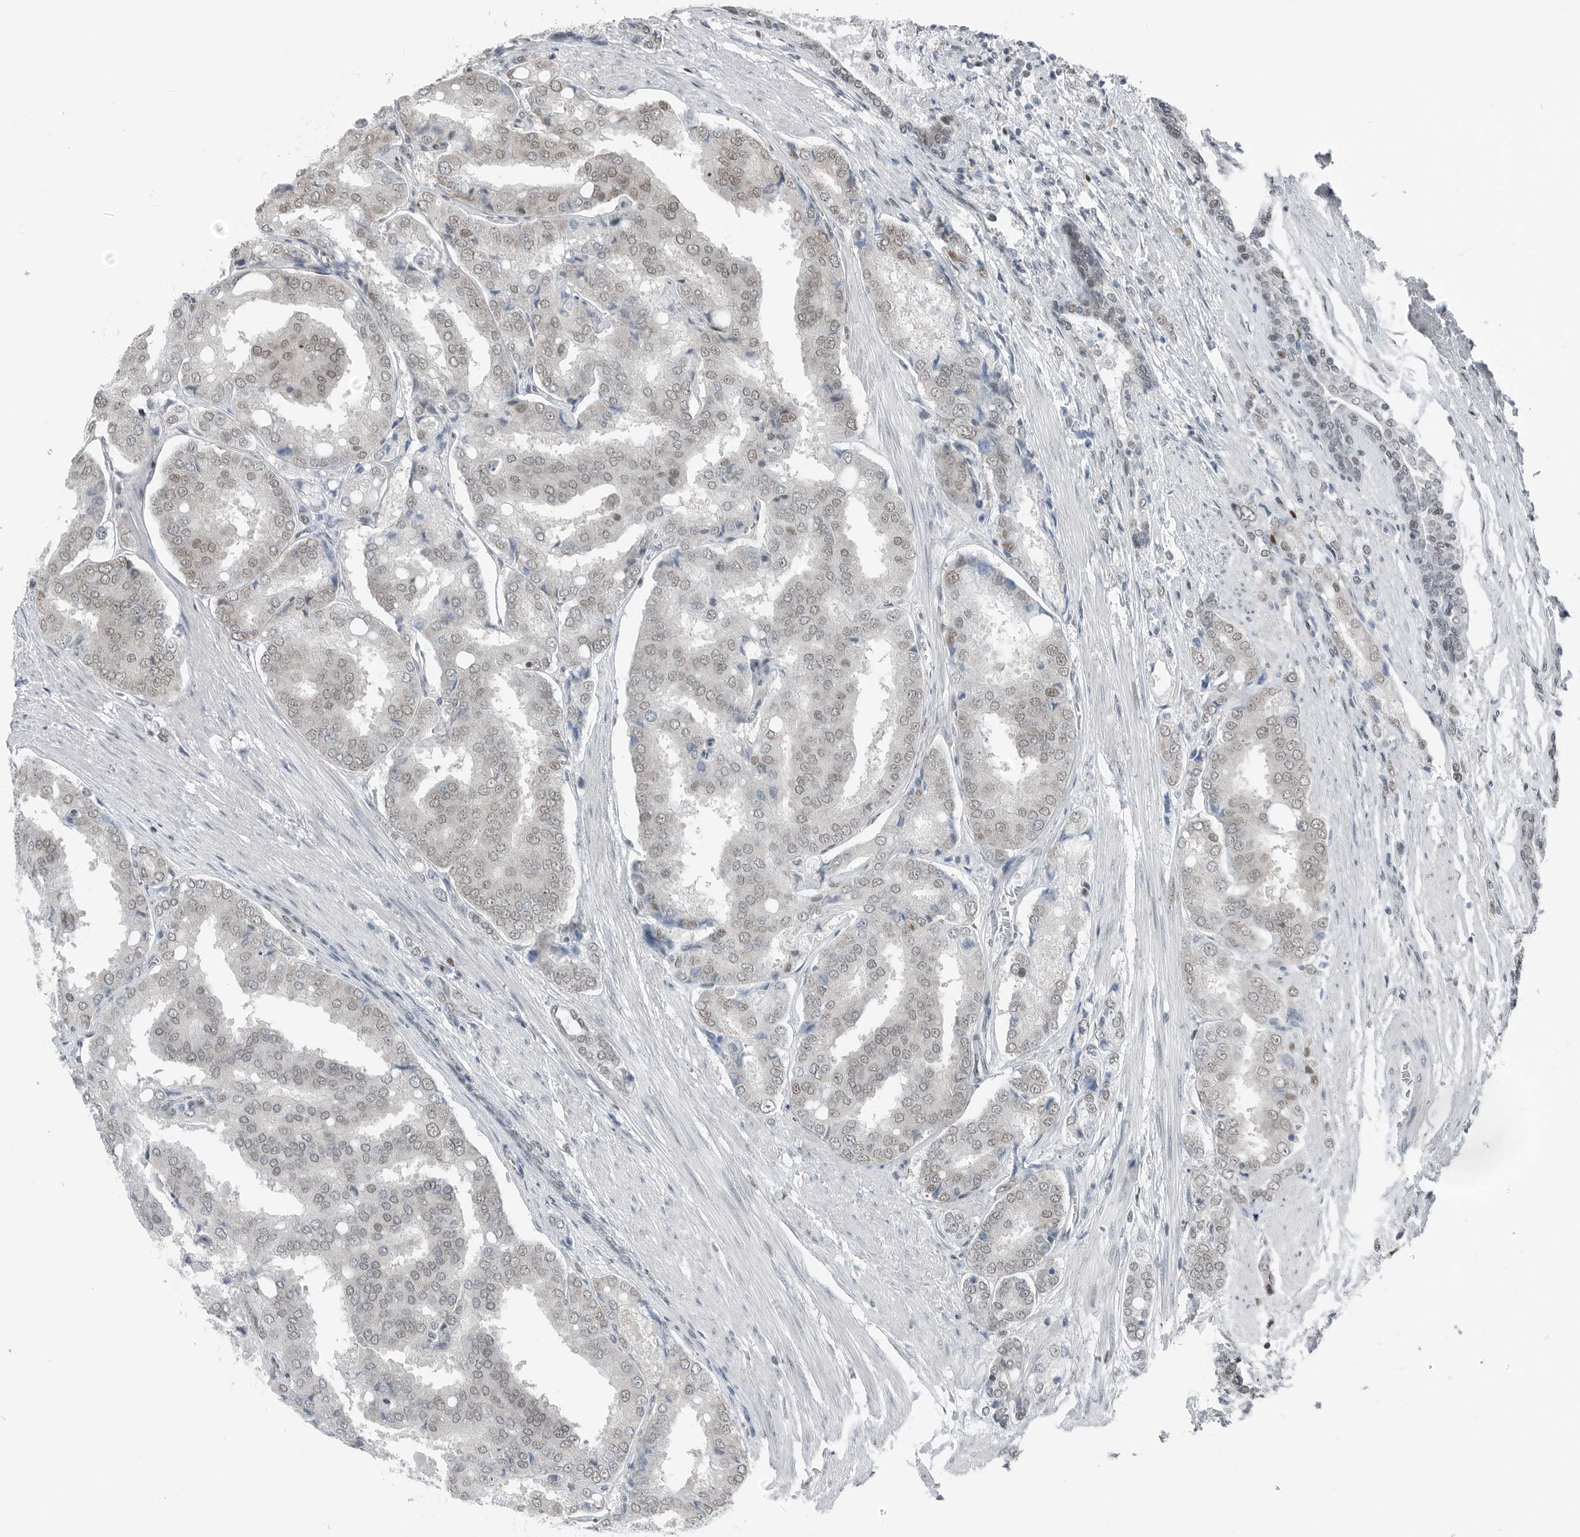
{"staining": {"intensity": "weak", "quantity": "25%-75%", "location": "nuclear"}, "tissue": "prostate cancer", "cell_type": "Tumor cells", "image_type": "cancer", "snomed": [{"axis": "morphology", "description": "Adenocarcinoma, High grade"}, {"axis": "topography", "description": "Prostate"}], "caption": "Prostate high-grade adenocarcinoma tissue shows weak nuclear positivity in approximately 25%-75% of tumor cells, visualized by immunohistochemistry.", "gene": "BLZF1", "patient": {"sex": "male", "age": 50}}